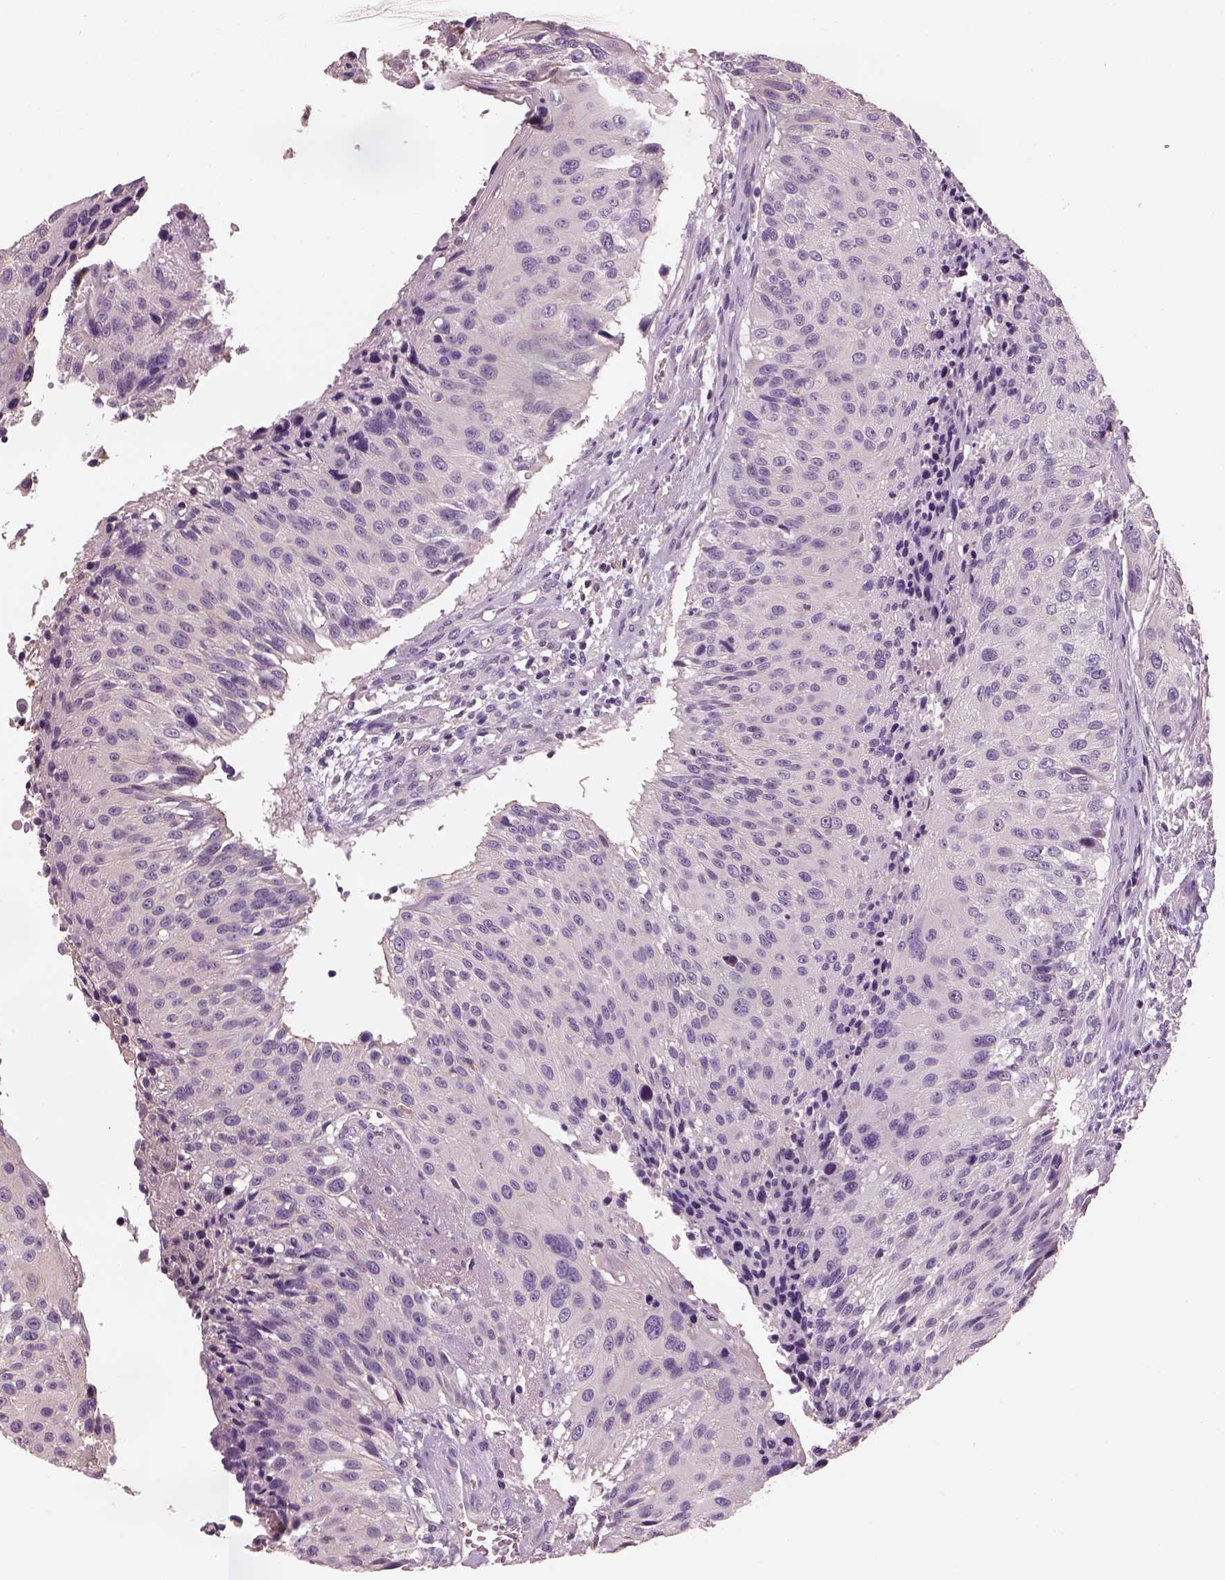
{"staining": {"intensity": "negative", "quantity": "none", "location": "none"}, "tissue": "urothelial cancer", "cell_type": "Tumor cells", "image_type": "cancer", "snomed": [{"axis": "morphology", "description": "Urothelial carcinoma, NOS"}, {"axis": "topography", "description": "Urinary bladder"}], "caption": "Immunohistochemical staining of urothelial cancer displays no significant staining in tumor cells. Brightfield microscopy of IHC stained with DAB (3,3'-diaminobenzidine) (brown) and hematoxylin (blue), captured at high magnification.", "gene": "OTUD6A", "patient": {"sex": "male", "age": 55}}